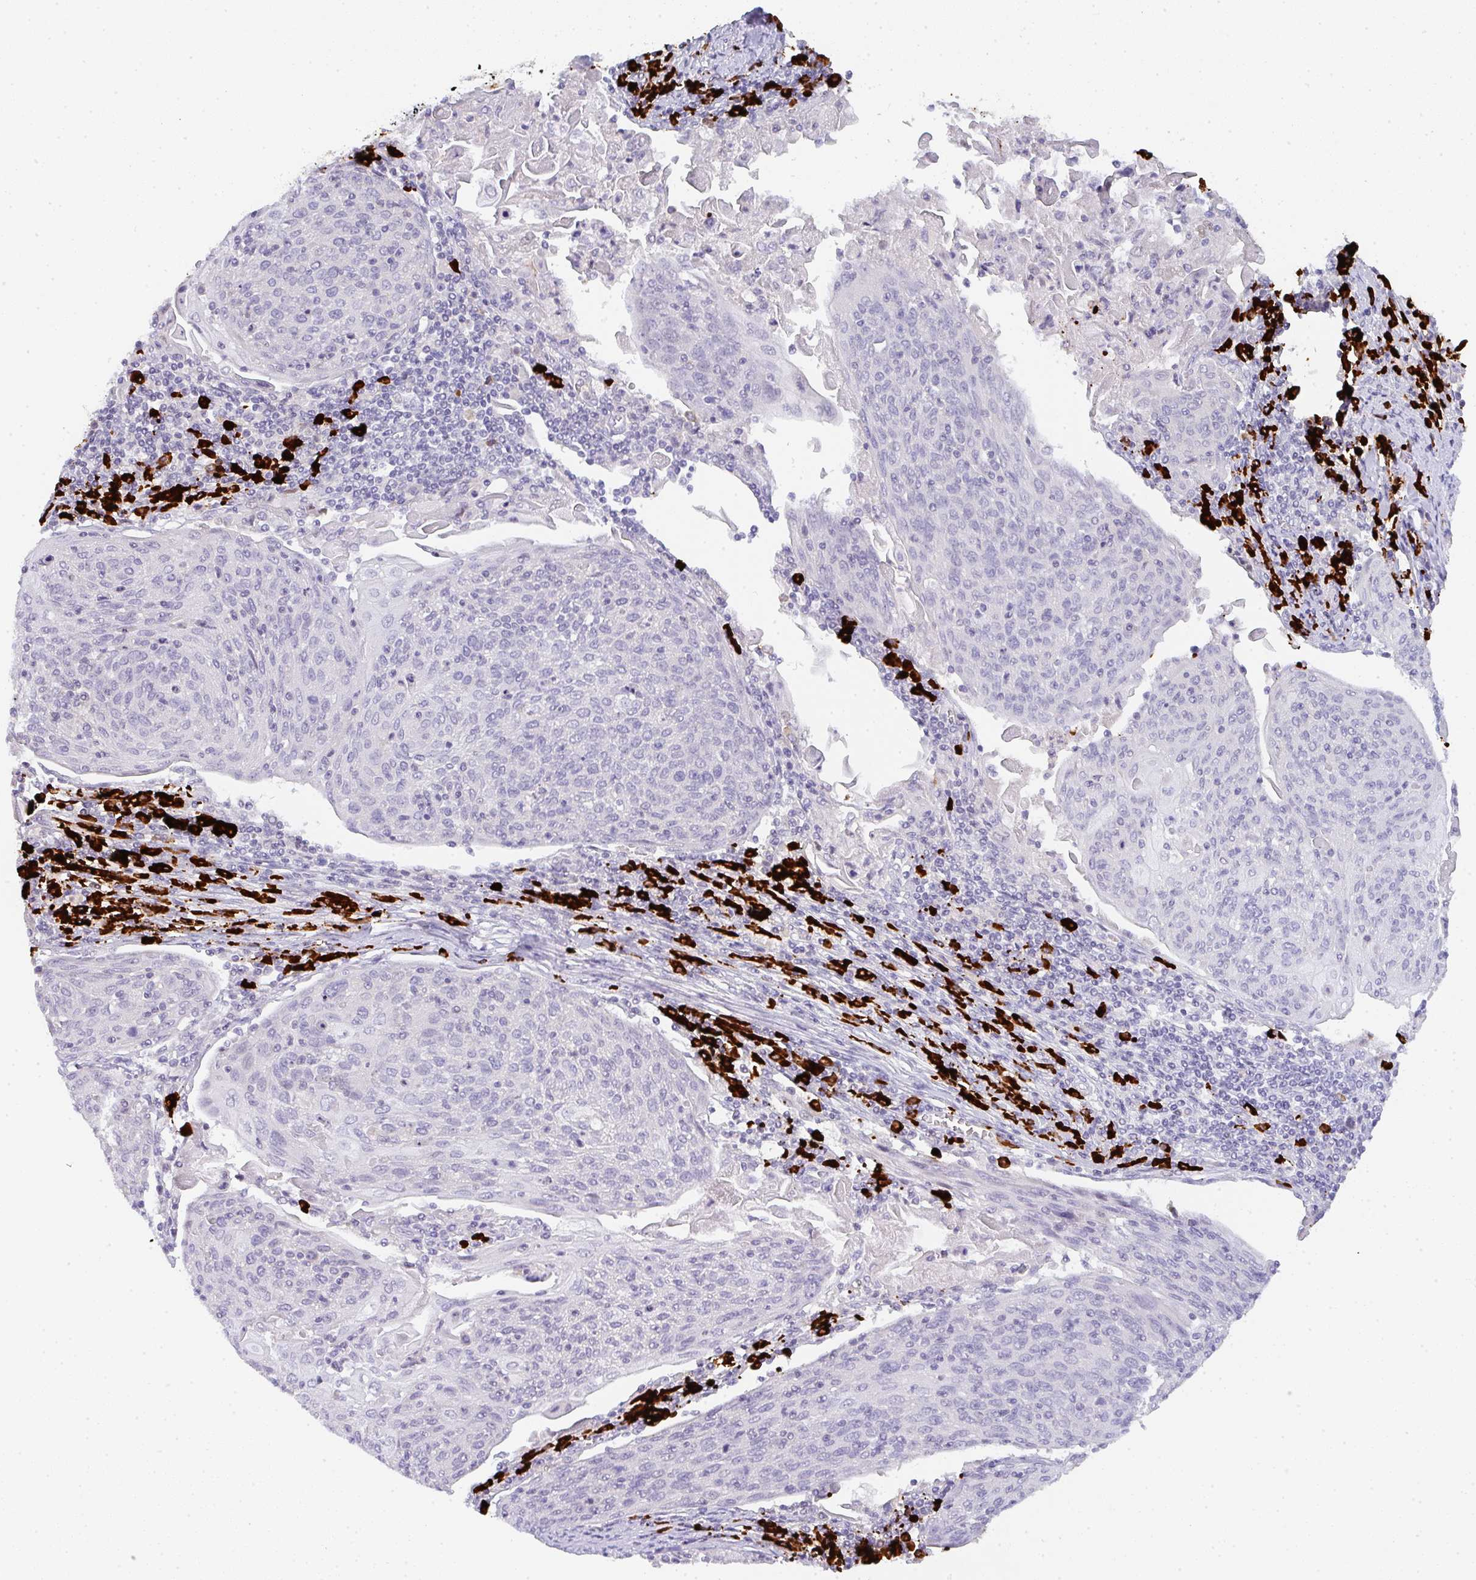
{"staining": {"intensity": "negative", "quantity": "none", "location": "none"}, "tissue": "cervical cancer", "cell_type": "Tumor cells", "image_type": "cancer", "snomed": [{"axis": "morphology", "description": "Squamous cell carcinoma, NOS"}, {"axis": "topography", "description": "Cervix"}], "caption": "A high-resolution image shows immunohistochemistry staining of squamous cell carcinoma (cervical), which exhibits no significant positivity in tumor cells.", "gene": "CACNA1S", "patient": {"sex": "female", "age": 67}}